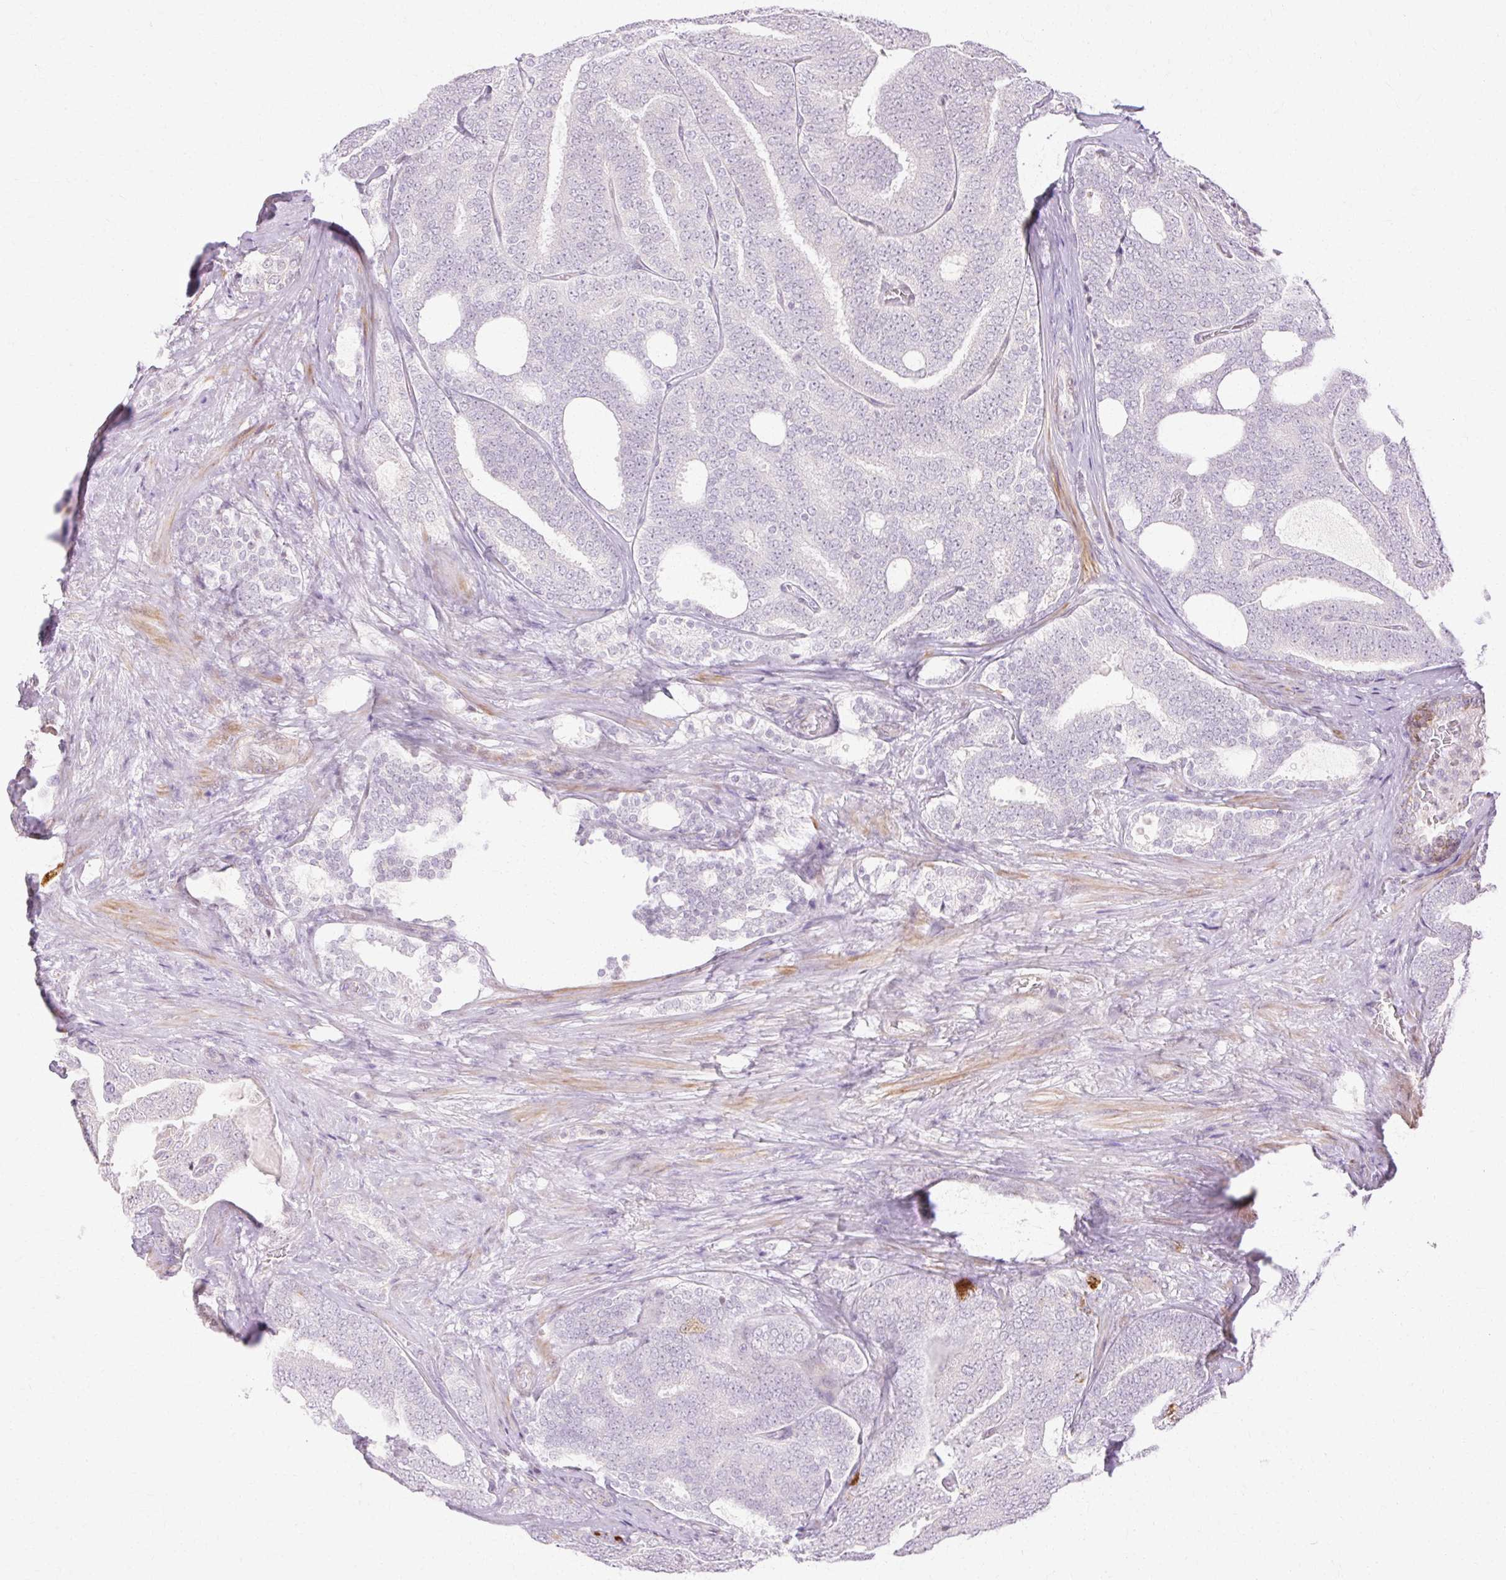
{"staining": {"intensity": "negative", "quantity": "none", "location": "none"}, "tissue": "prostate cancer", "cell_type": "Tumor cells", "image_type": "cancer", "snomed": [{"axis": "morphology", "description": "Adenocarcinoma, High grade"}, {"axis": "topography", "description": "Prostate"}], "caption": "Immunohistochemical staining of prostate cancer reveals no significant positivity in tumor cells.", "gene": "C3orf49", "patient": {"sex": "male", "age": 65}}